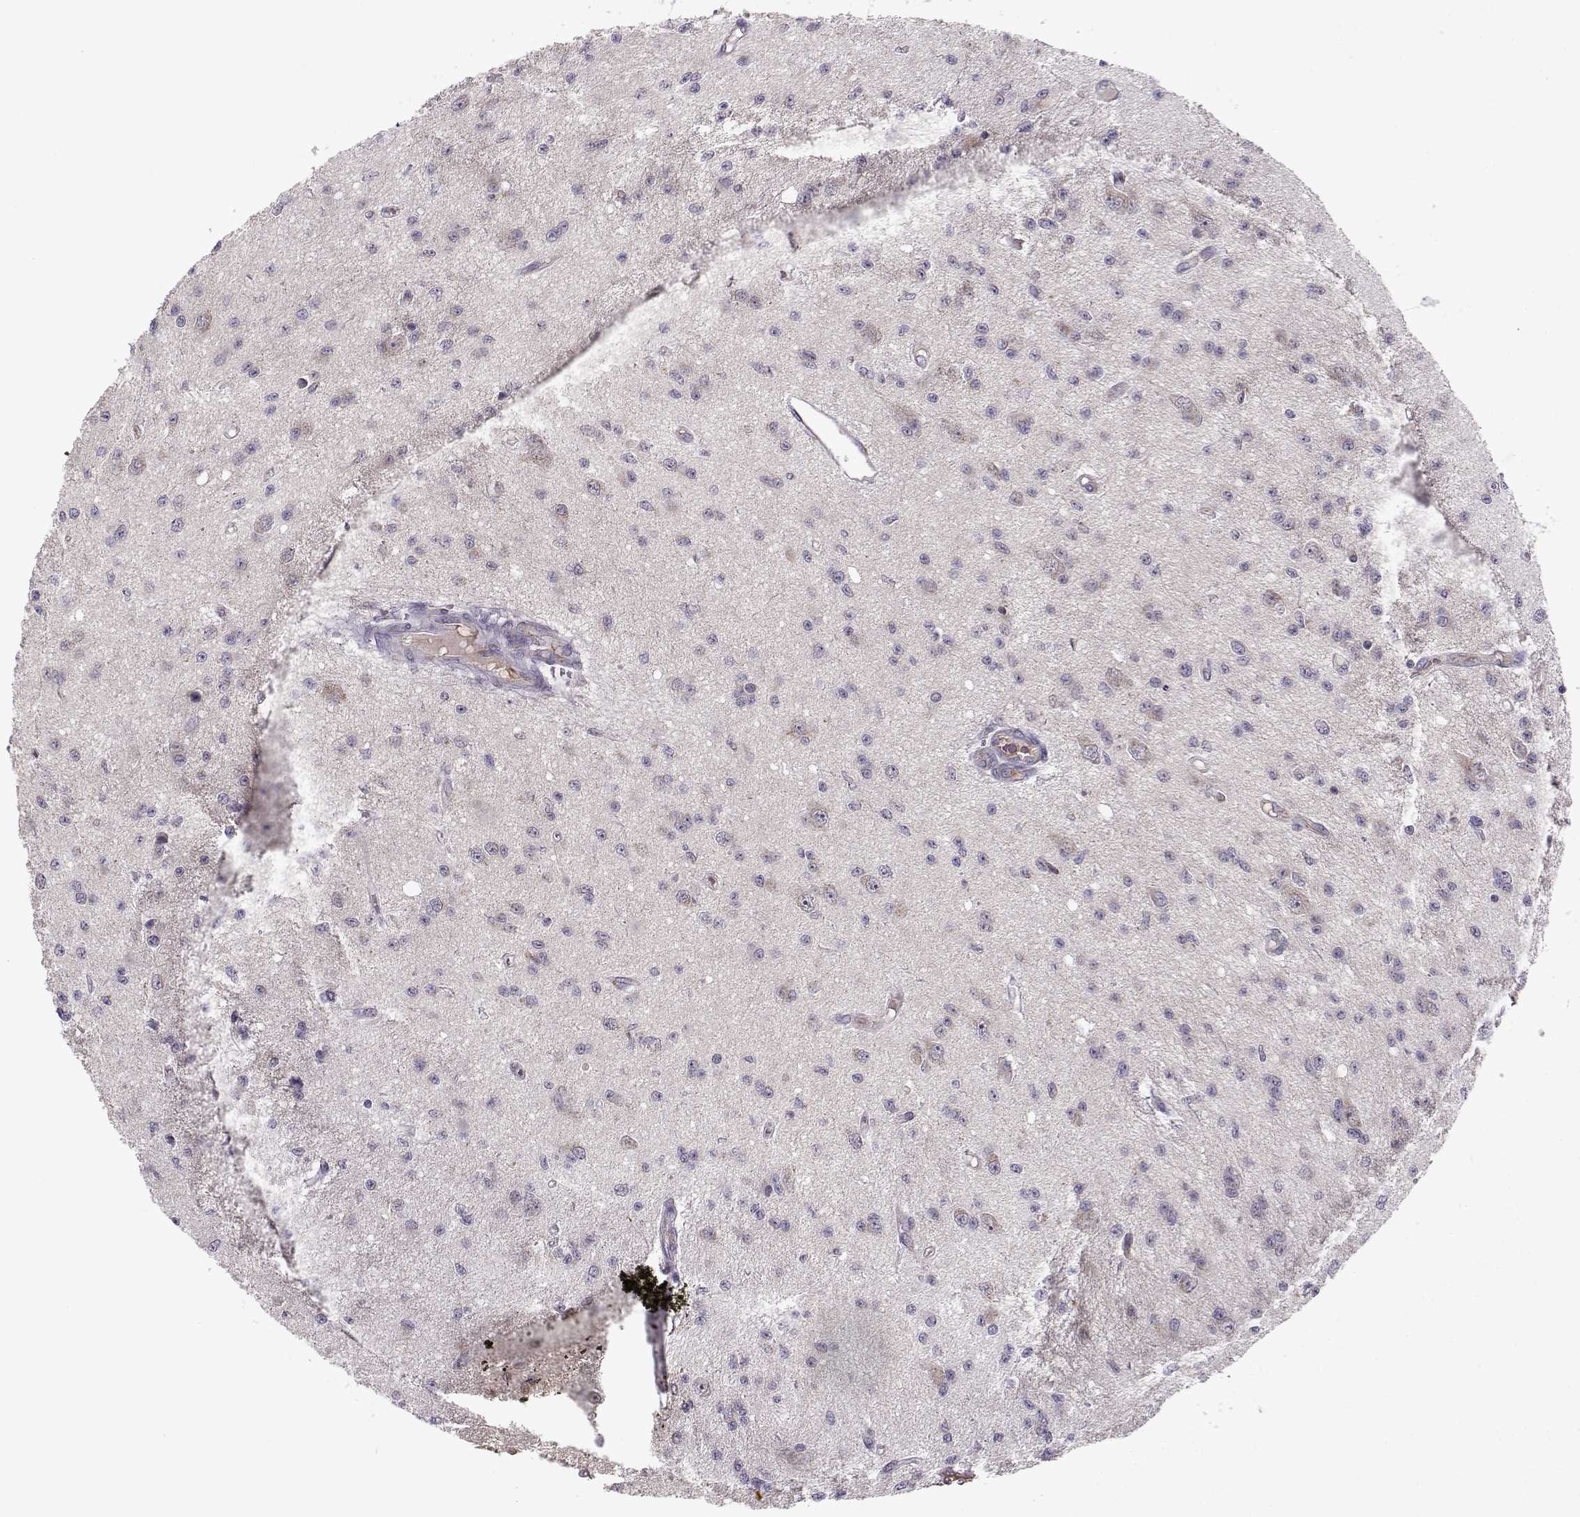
{"staining": {"intensity": "negative", "quantity": "none", "location": "none"}, "tissue": "glioma", "cell_type": "Tumor cells", "image_type": "cancer", "snomed": [{"axis": "morphology", "description": "Glioma, malignant, Low grade"}, {"axis": "topography", "description": "Brain"}], "caption": "Tumor cells are negative for protein expression in human glioma.", "gene": "SLC4A5", "patient": {"sex": "female", "age": 45}}